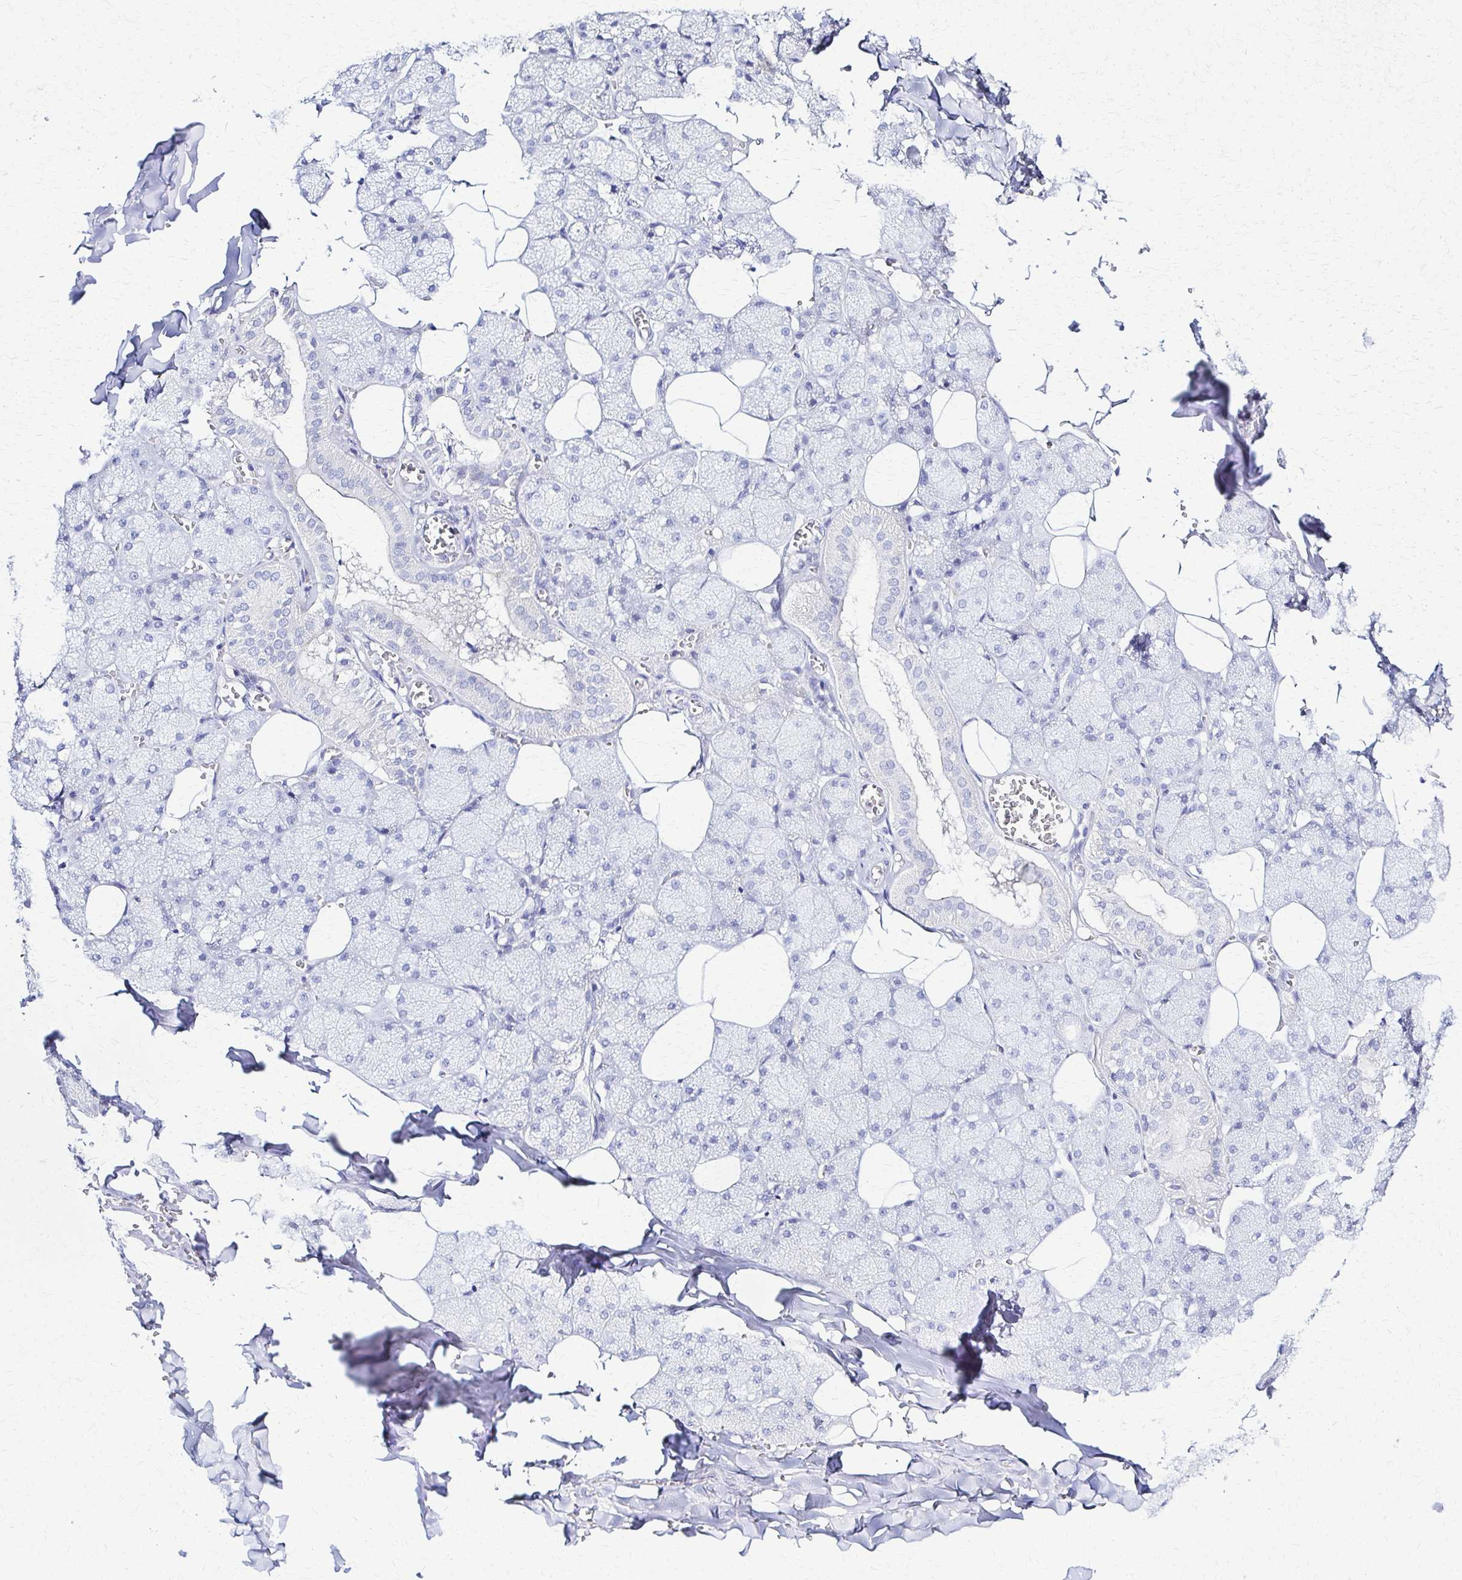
{"staining": {"intensity": "negative", "quantity": "none", "location": "none"}, "tissue": "salivary gland", "cell_type": "Glandular cells", "image_type": "normal", "snomed": [{"axis": "morphology", "description": "Normal tissue, NOS"}, {"axis": "topography", "description": "Salivary gland"}, {"axis": "topography", "description": "Peripheral nerve tissue"}], "caption": "IHC of benign salivary gland reveals no positivity in glandular cells. (Stains: DAB immunohistochemistry (IHC) with hematoxylin counter stain, Microscopy: brightfield microscopy at high magnification).", "gene": "RHOBTB2", "patient": {"sex": "male", "age": 38}}